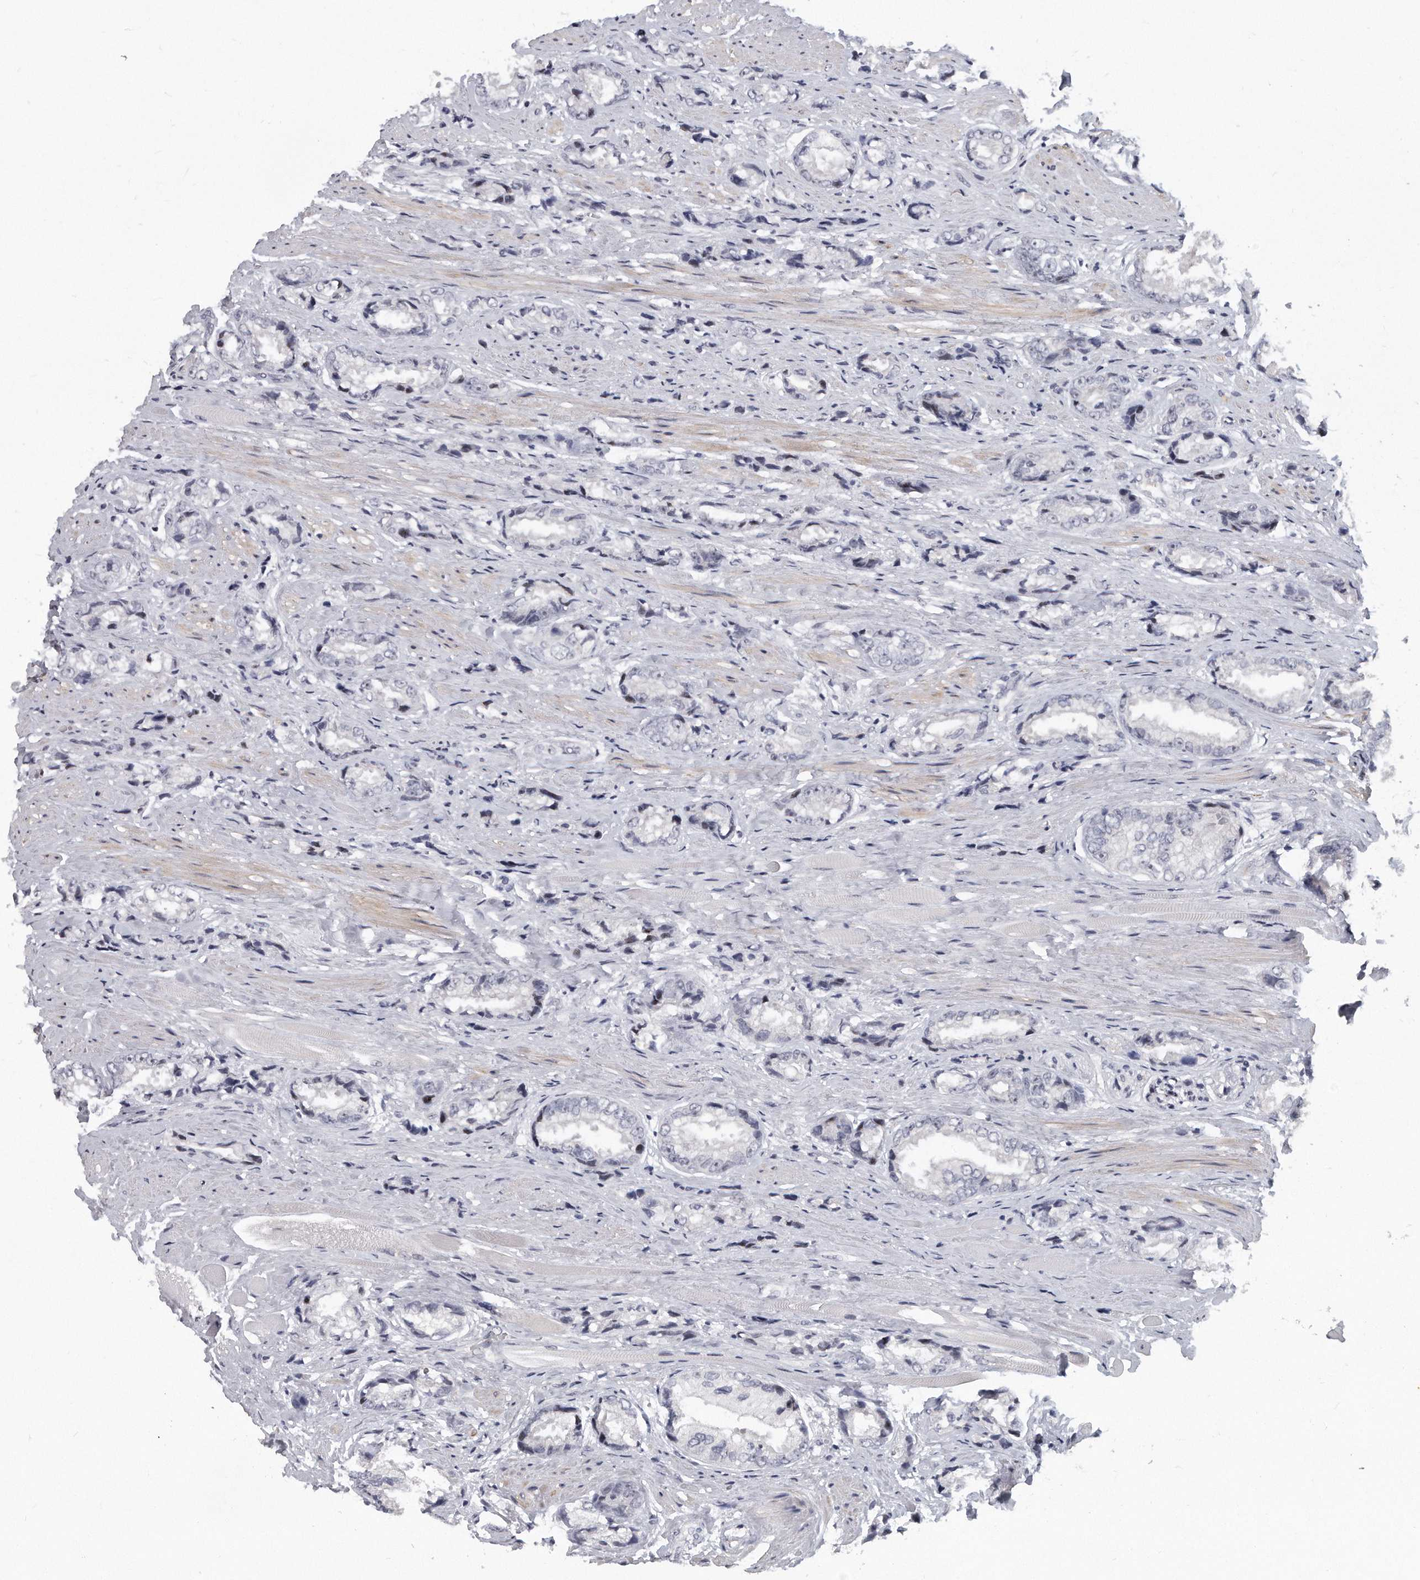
{"staining": {"intensity": "negative", "quantity": "none", "location": "none"}, "tissue": "prostate cancer", "cell_type": "Tumor cells", "image_type": "cancer", "snomed": [{"axis": "morphology", "description": "Adenocarcinoma, High grade"}, {"axis": "topography", "description": "Prostate"}], "caption": "Prostate cancer stained for a protein using immunohistochemistry demonstrates no staining tumor cells.", "gene": "TFCP2L1", "patient": {"sex": "male", "age": 61}}